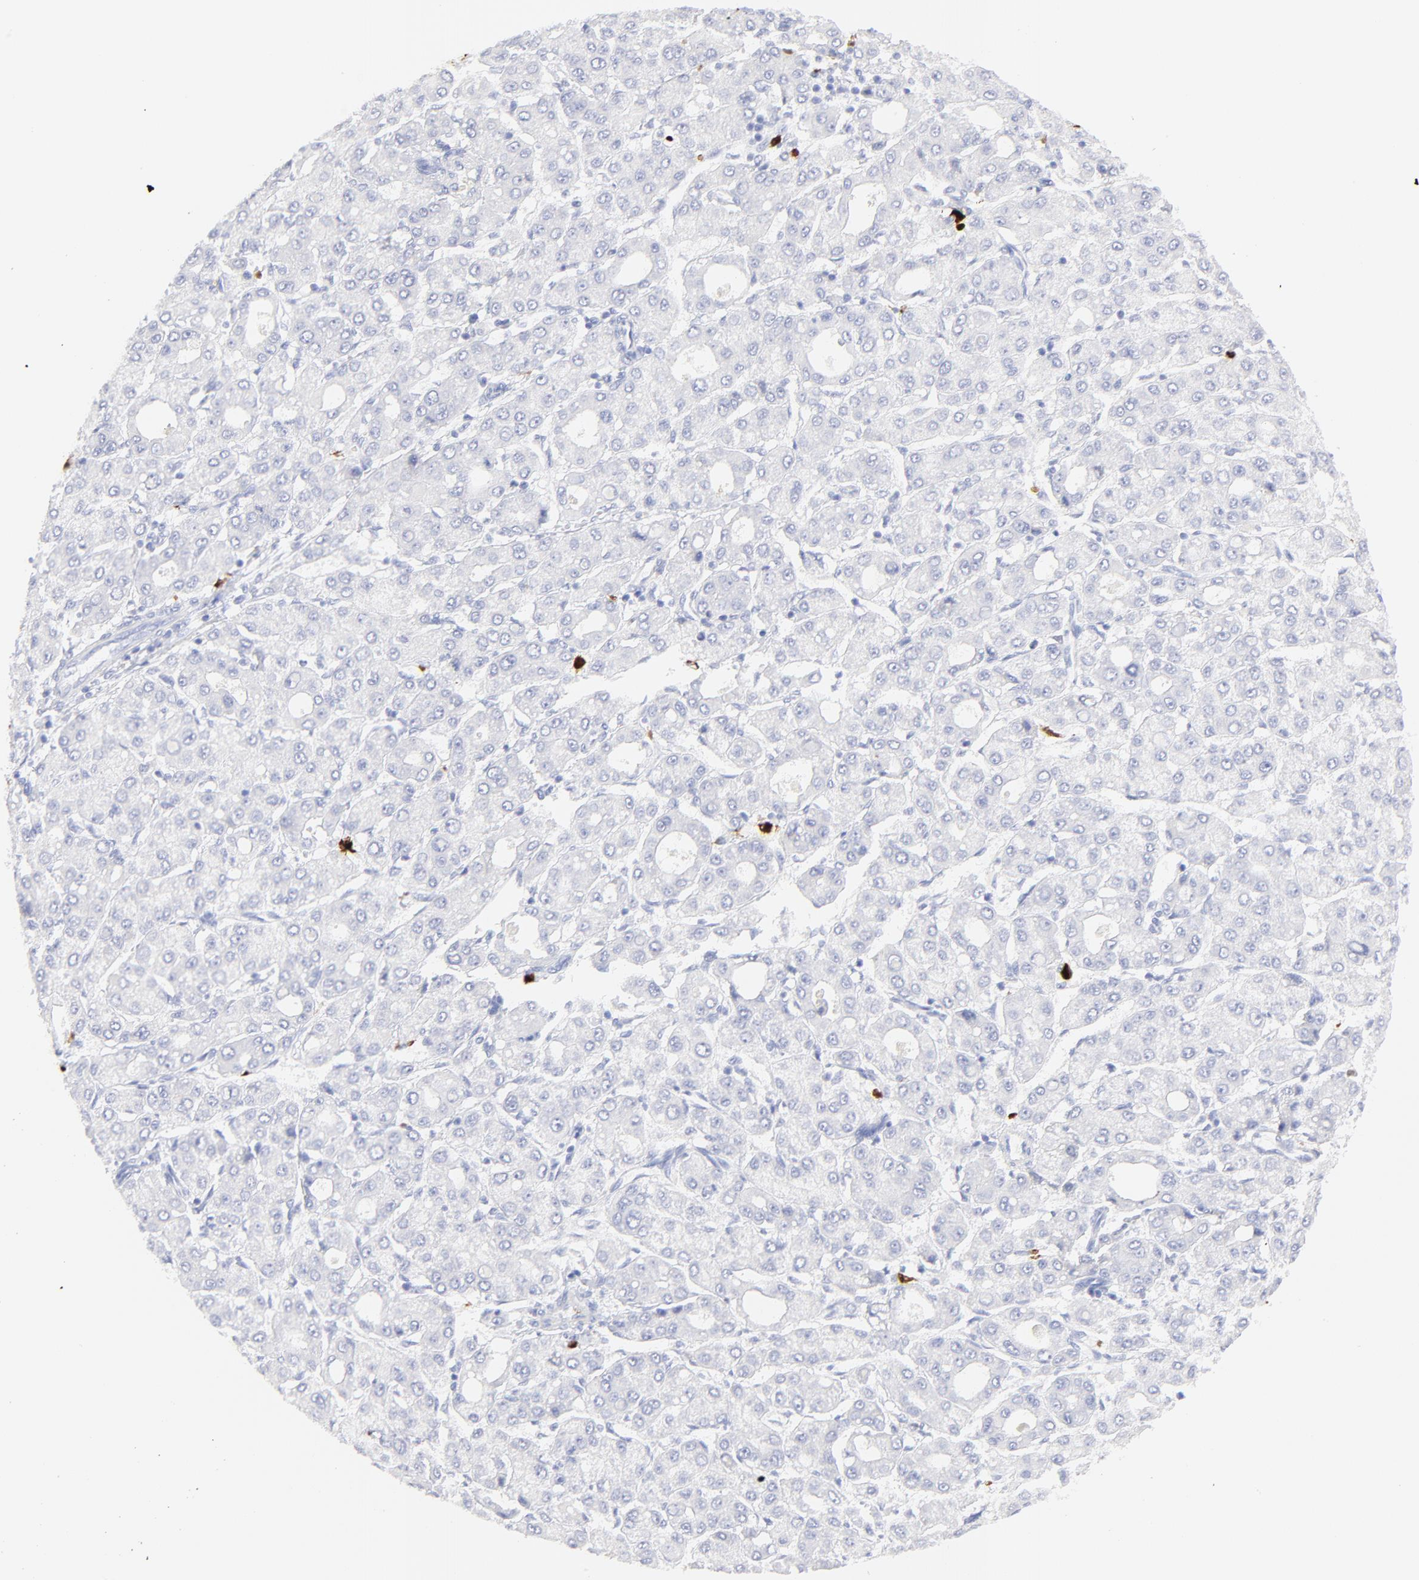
{"staining": {"intensity": "negative", "quantity": "none", "location": "none"}, "tissue": "liver cancer", "cell_type": "Tumor cells", "image_type": "cancer", "snomed": [{"axis": "morphology", "description": "Carcinoma, Hepatocellular, NOS"}, {"axis": "topography", "description": "Liver"}], "caption": "Tumor cells show no significant staining in liver hepatocellular carcinoma.", "gene": "S100A12", "patient": {"sex": "male", "age": 69}}